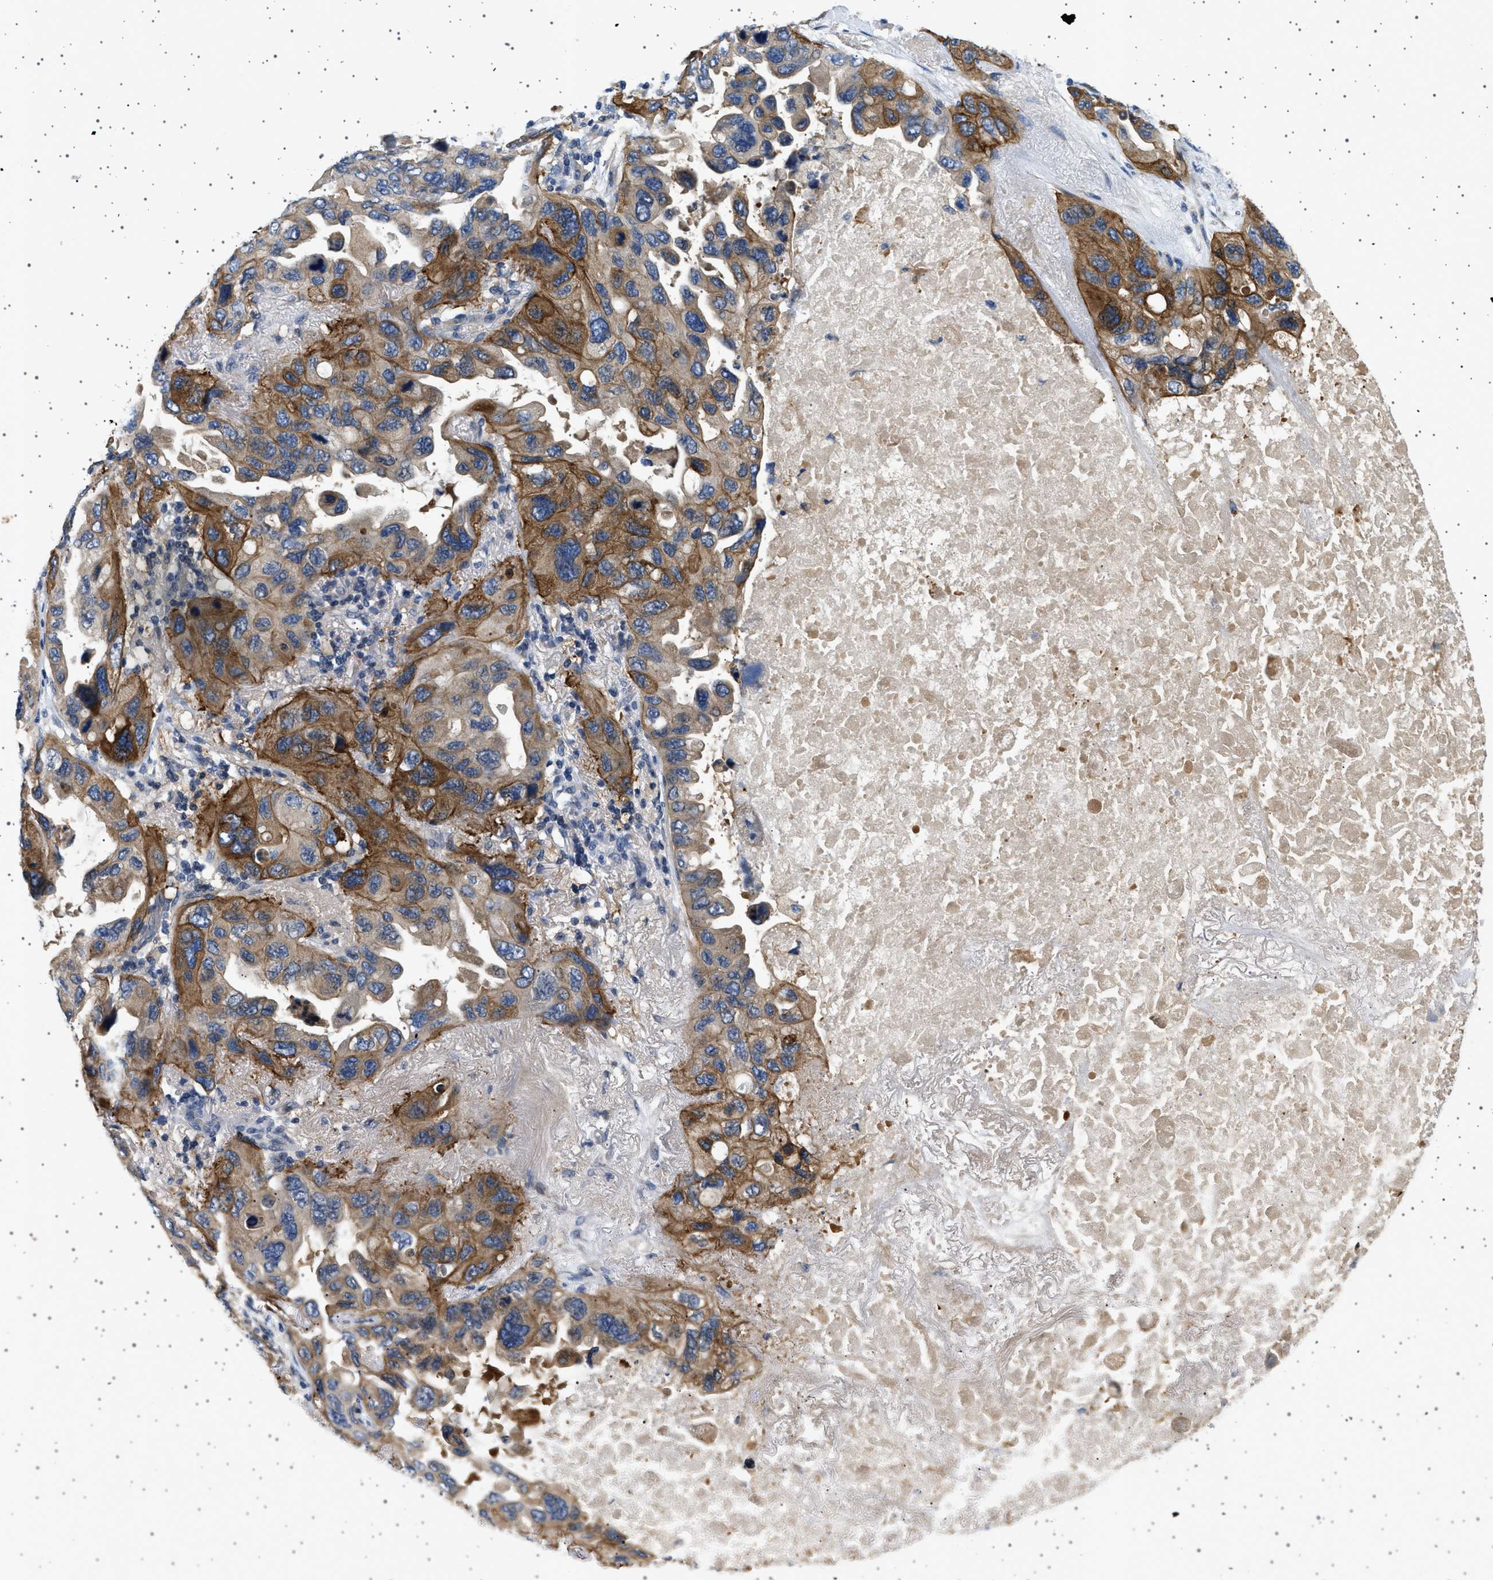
{"staining": {"intensity": "moderate", "quantity": ">75%", "location": "cytoplasmic/membranous"}, "tissue": "lung cancer", "cell_type": "Tumor cells", "image_type": "cancer", "snomed": [{"axis": "morphology", "description": "Squamous cell carcinoma, NOS"}, {"axis": "topography", "description": "Lung"}], "caption": "Squamous cell carcinoma (lung) stained with a protein marker displays moderate staining in tumor cells.", "gene": "PLPP6", "patient": {"sex": "female", "age": 73}}